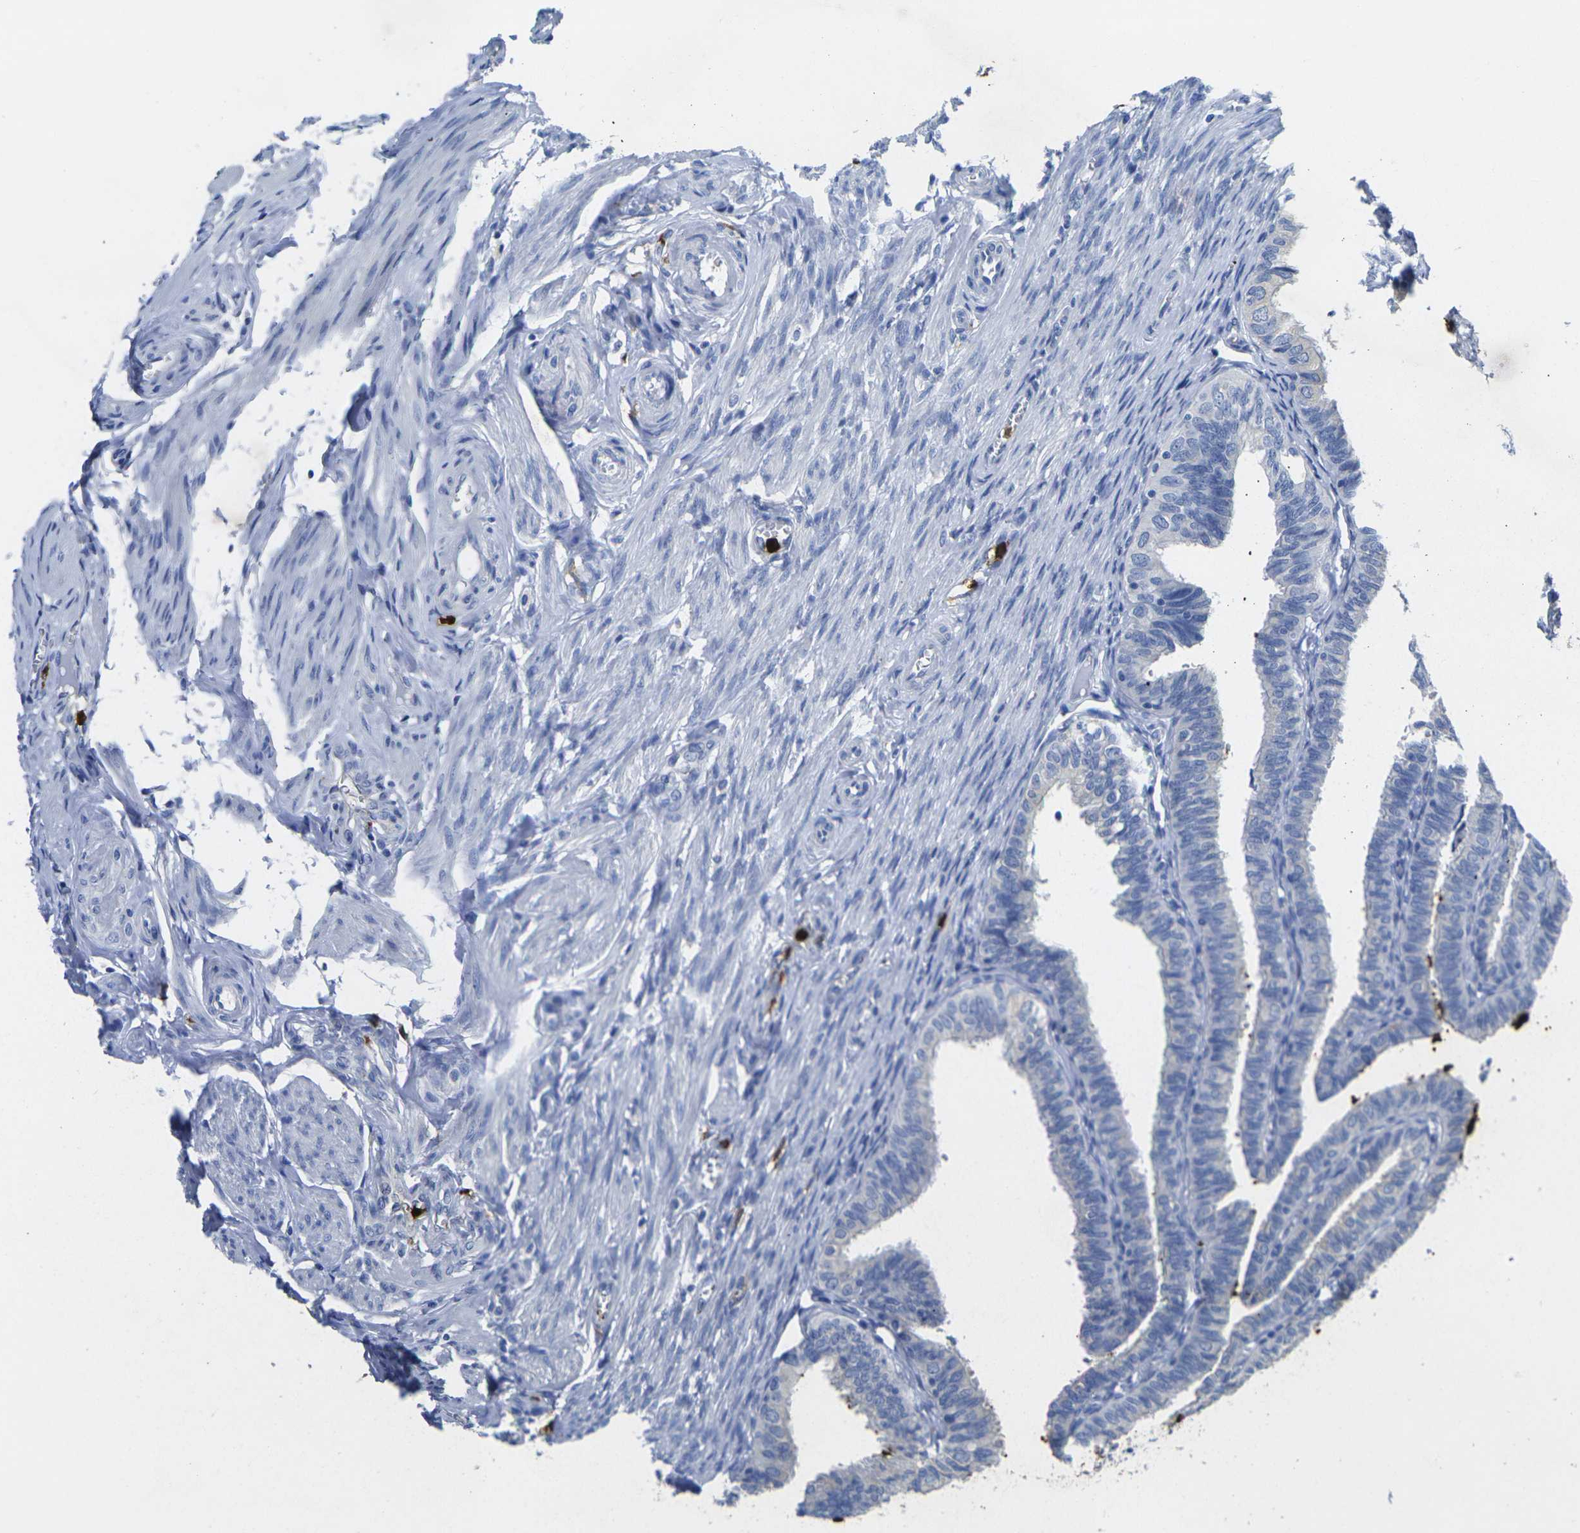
{"staining": {"intensity": "negative", "quantity": "none", "location": "none"}, "tissue": "fallopian tube", "cell_type": "Glandular cells", "image_type": "normal", "snomed": [{"axis": "morphology", "description": "Normal tissue, NOS"}, {"axis": "topography", "description": "Fallopian tube"}], "caption": "DAB (3,3'-diaminobenzidine) immunohistochemical staining of benign fallopian tube demonstrates no significant expression in glandular cells.", "gene": "S100A9", "patient": {"sex": "female", "age": 46}}